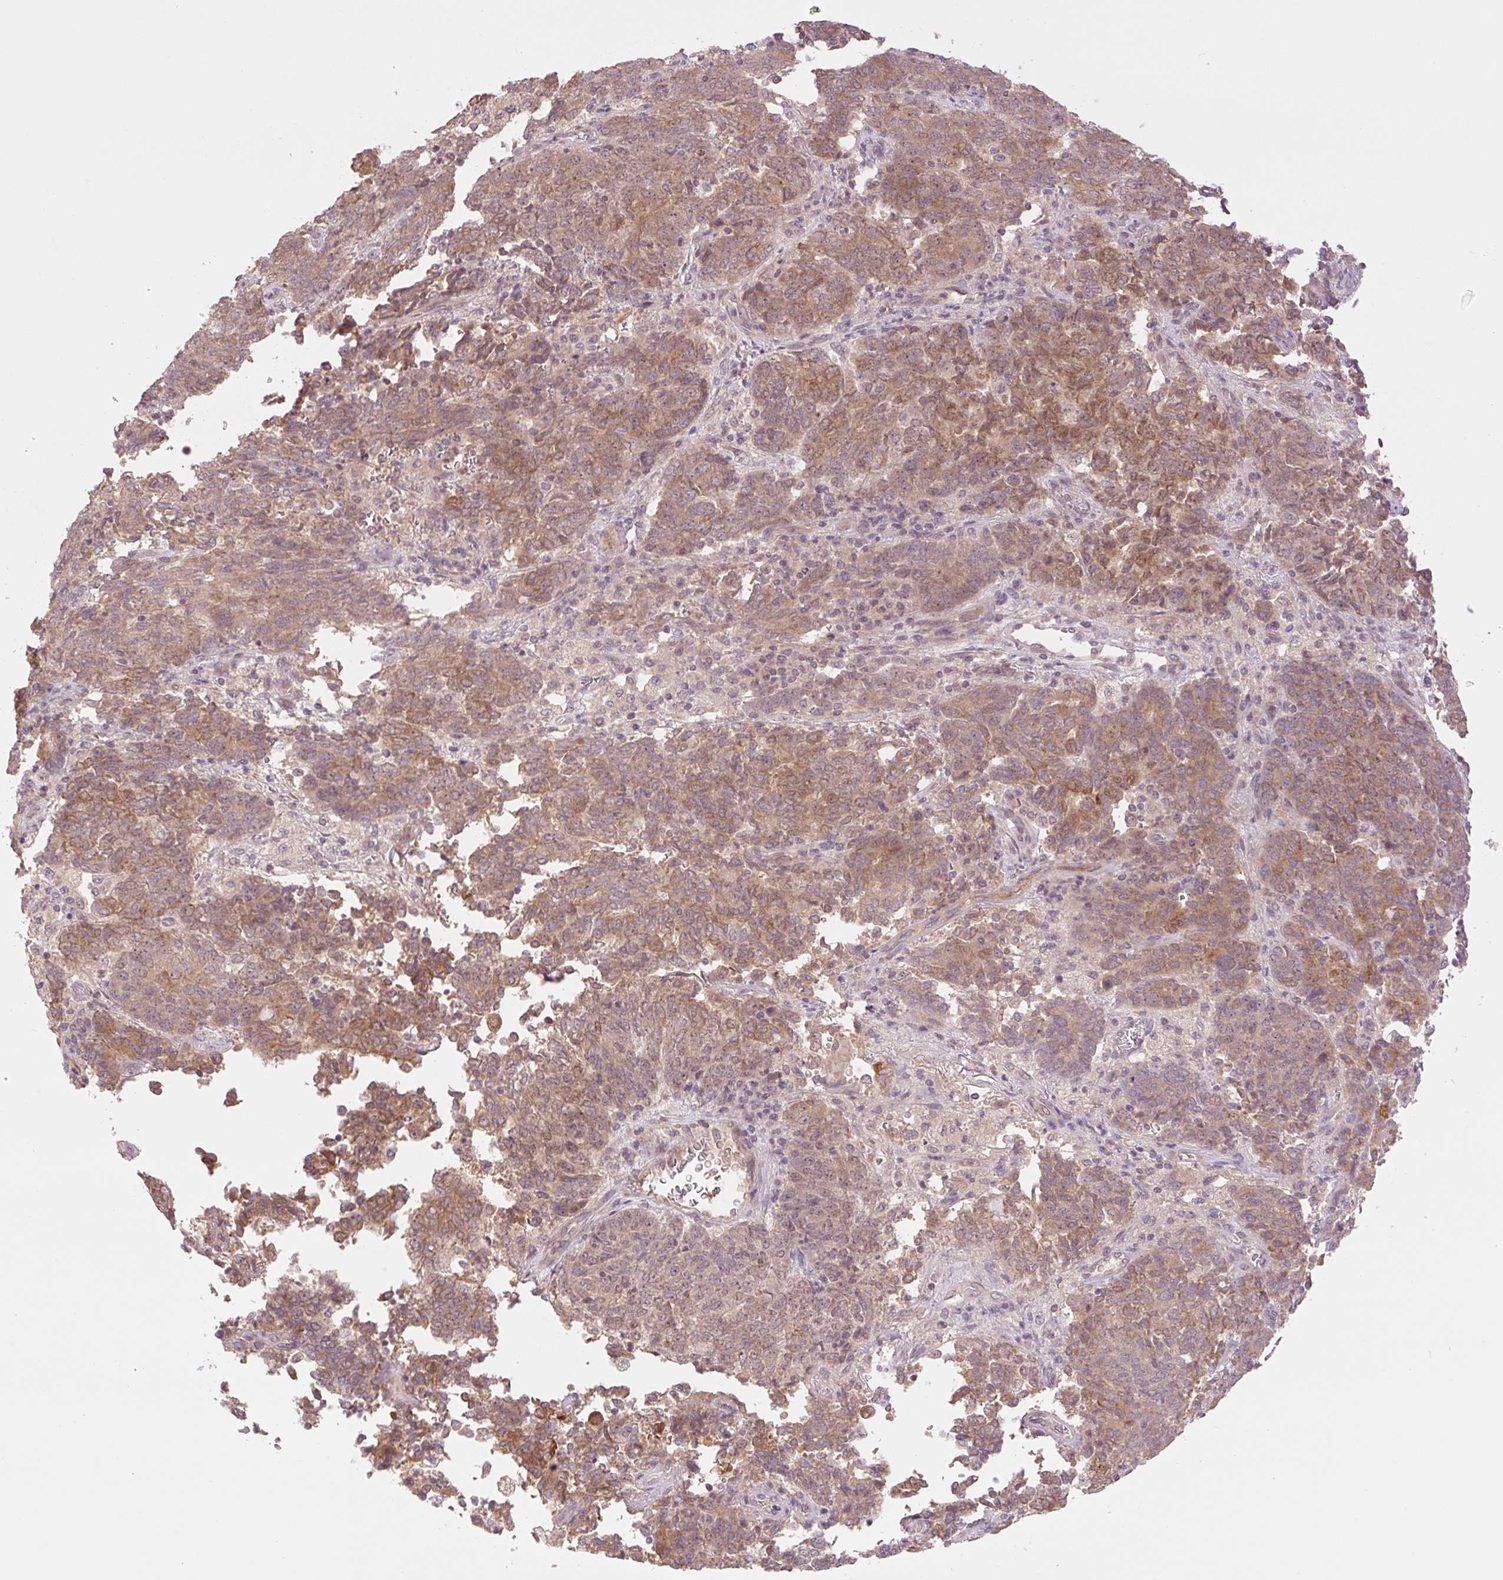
{"staining": {"intensity": "moderate", "quantity": ">75%", "location": "cytoplasmic/membranous"}, "tissue": "endometrial cancer", "cell_type": "Tumor cells", "image_type": "cancer", "snomed": [{"axis": "morphology", "description": "Adenocarcinoma, NOS"}, {"axis": "topography", "description": "Endometrium"}], "caption": "This is an image of immunohistochemistry (IHC) staining of endometrial adenocarcinoma, which shows moderate staining in the cytoplasmic/membranous of tumor cells.", "gene": "YJU2B", "patient": {"sex": "female", "age": 80}}